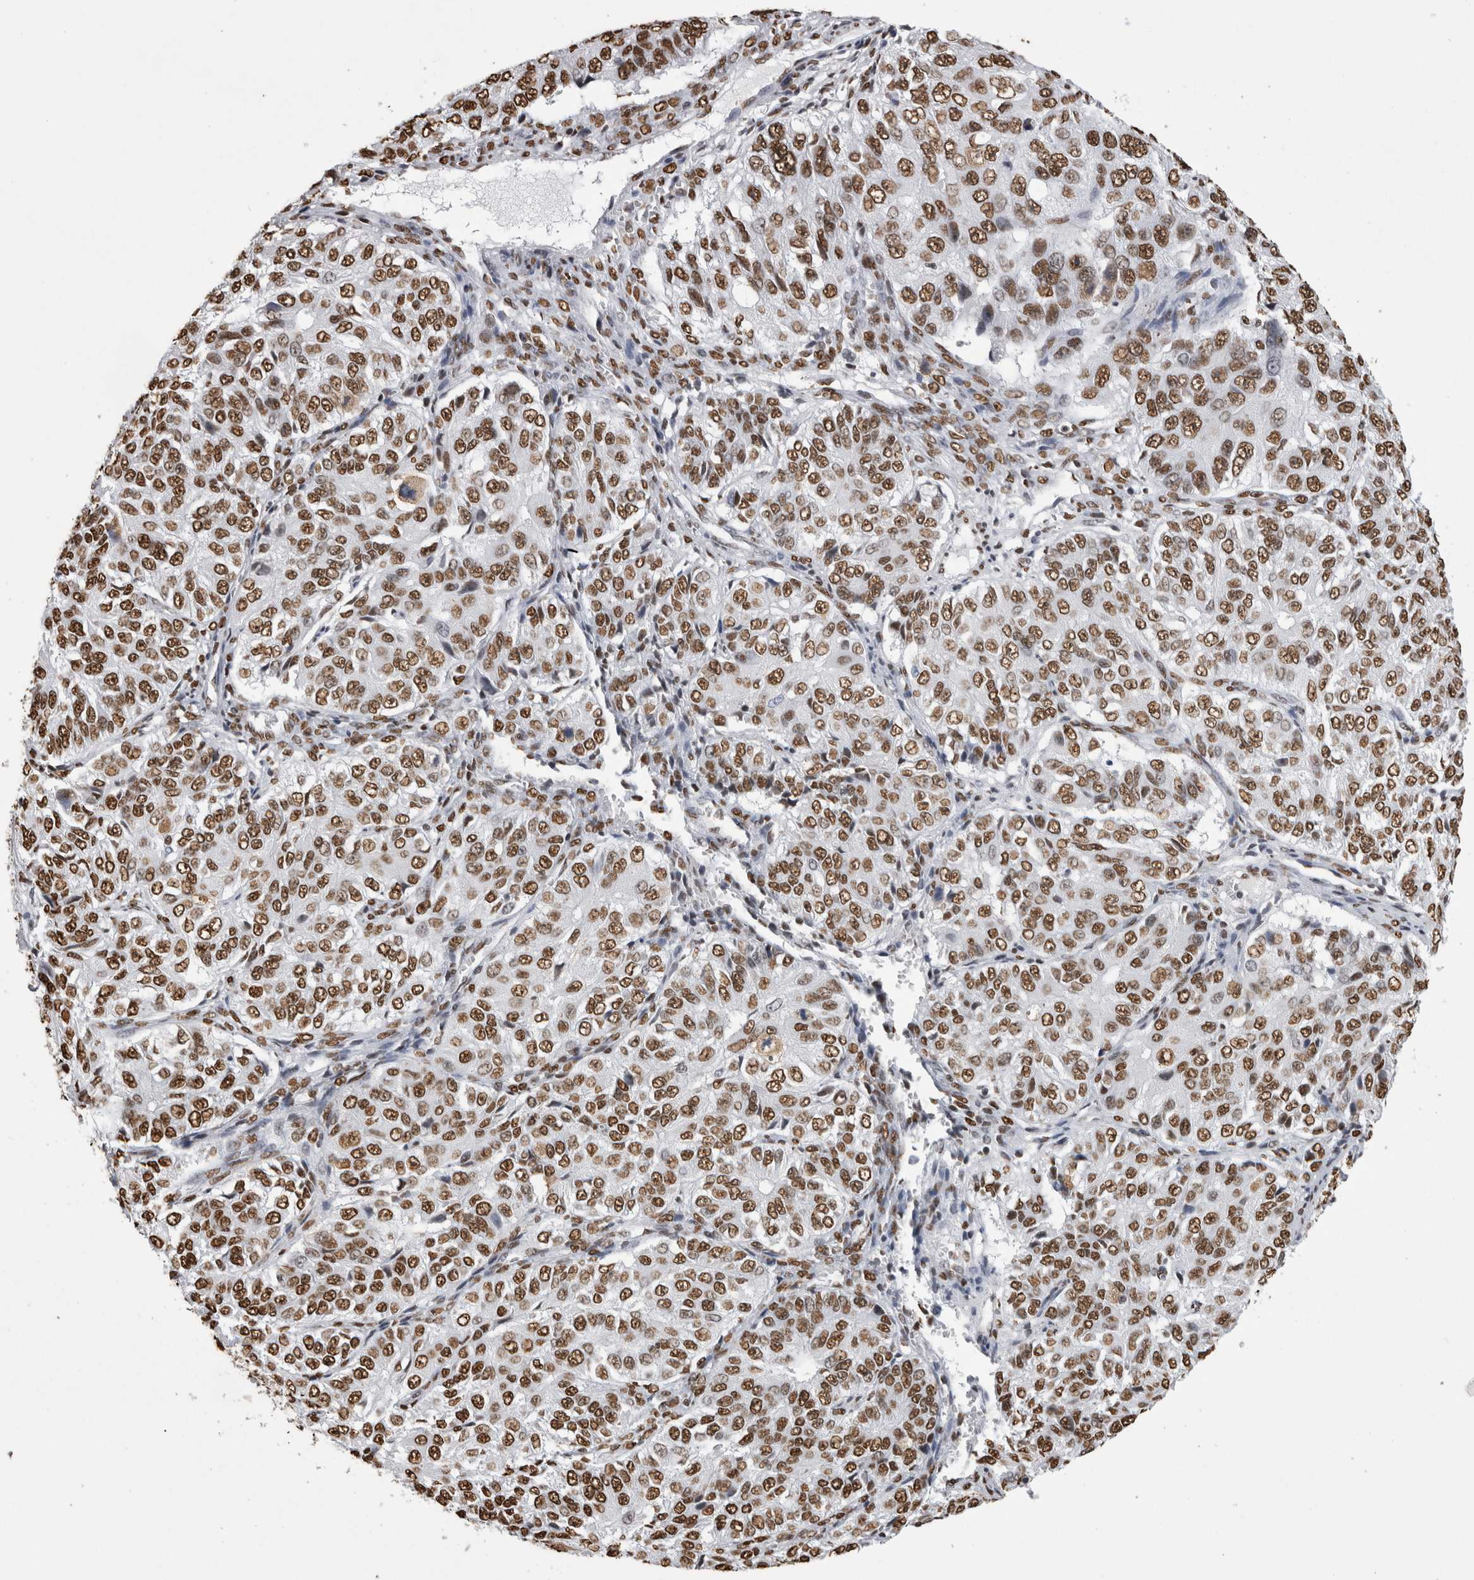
{"staining": {"intensity": "strong", "quantity": ">75%", "location": "nuclear"}, "tissue": "ovarian cancer", "cell_type": "Tumor cells", "image_type": "cancer", "snomed": [{"axis": "morphology", "description": "Carcinoma, endometroid"}, {"axis": "topography", "description": "Ovary"}], "caption": "IHC image of neoplastic tissue: endometroid carcinoma (ovarian) stained using IHC demonstrates high levels of strong protein expression localized specifically in the nuclear of tumor cells, appearing as a nuclear brown color.", "gene": "ALPK3", "patient": {"sex": "female", "age": 51}}